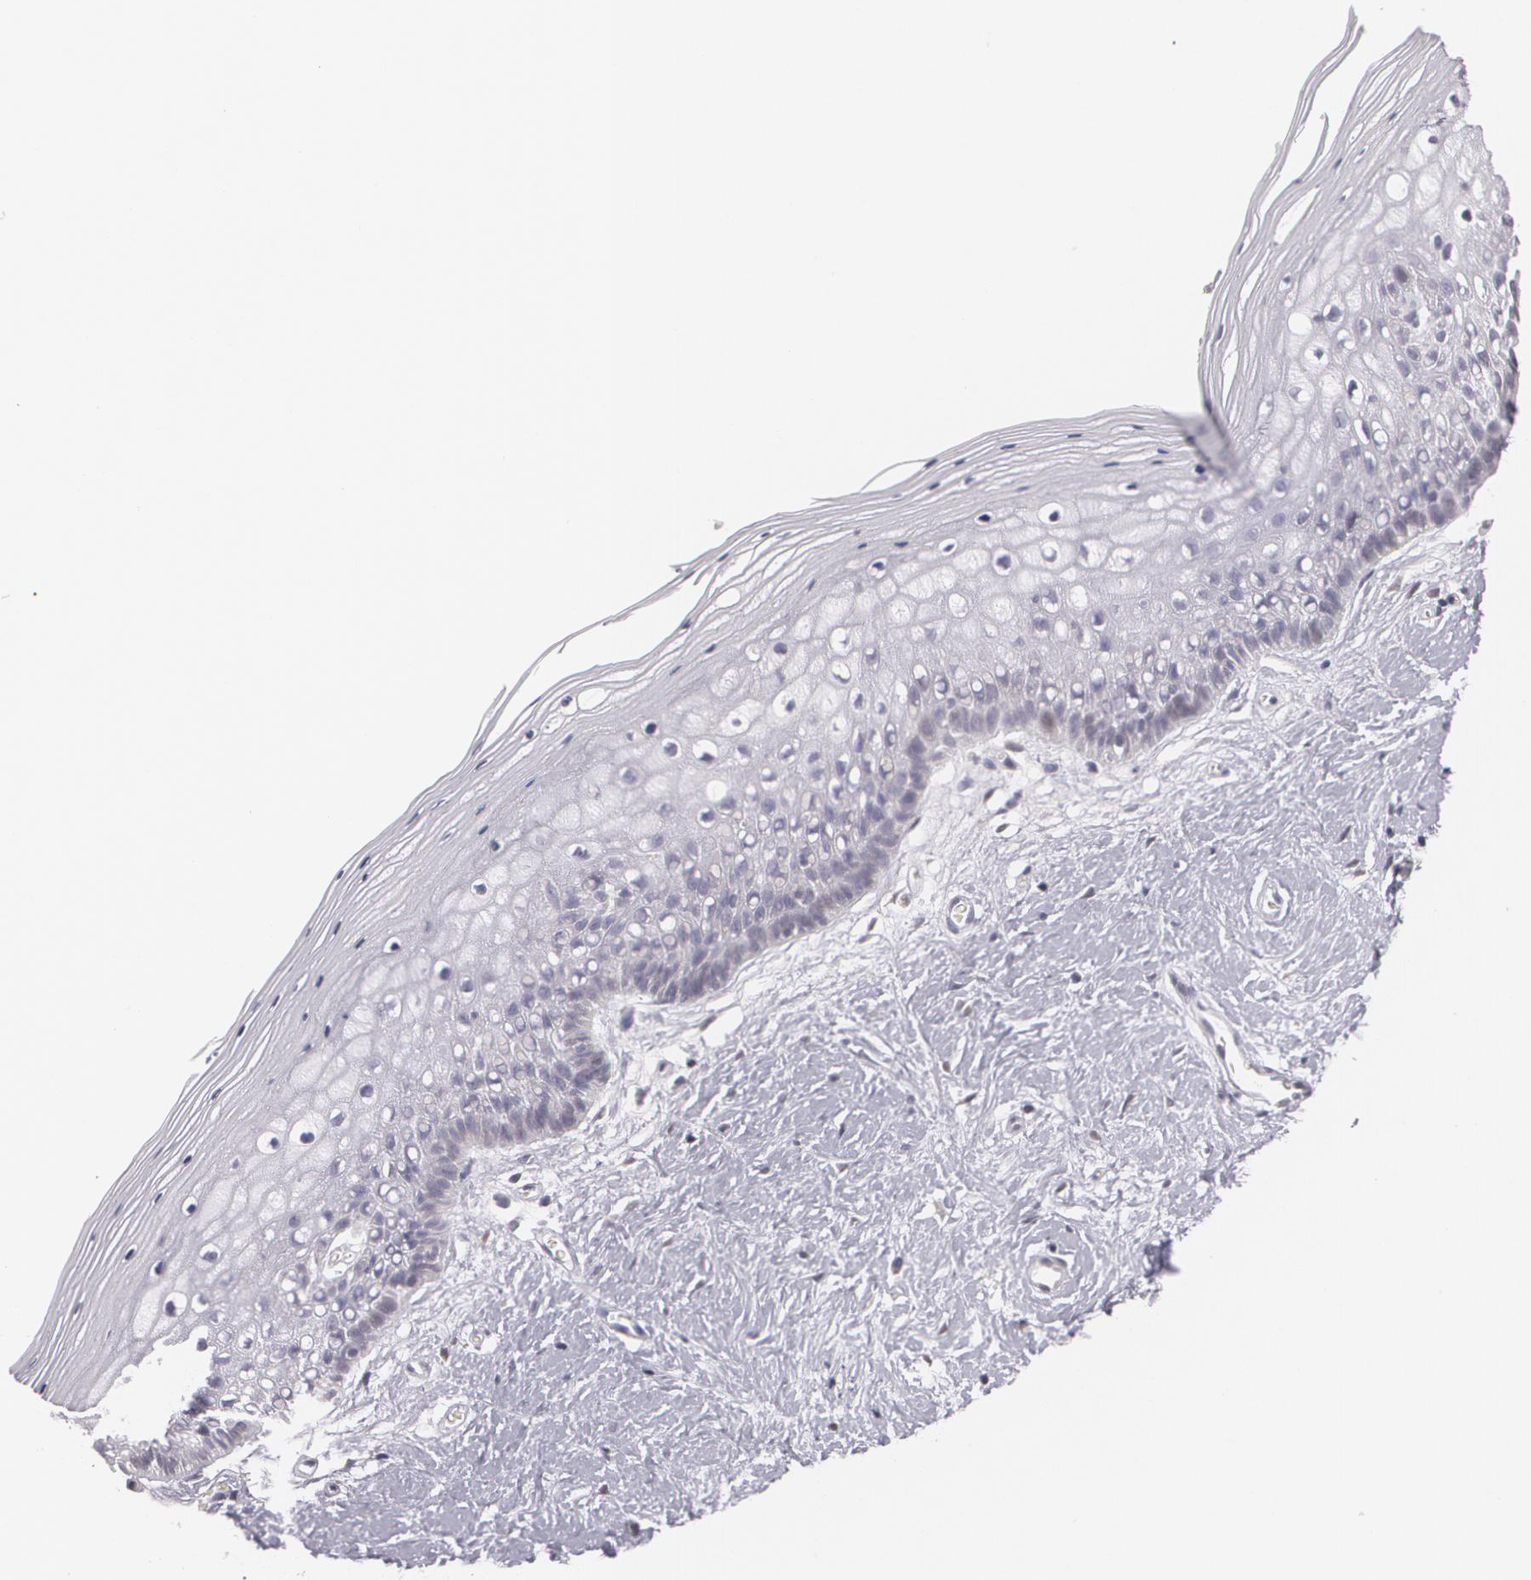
{"staining": {"intensity": "negative", "quantity": "none", "location": "none"}, "tissue": "vagina", "cell_type": "Squamous epithelial cells", "image_type": "normal", "snomed": [{"axis": "morphology", "description": "Normal tissue, NOS"}, {"axis": "topography", "description": "Vagina"}], "caption": "Histopathology image shows no significant protein expression in squamous epithelial cells of benign vagina. (Stains: DAB immunohistochemistry with hematoxylin counter stain, Microscopy: brightfield microscopy at high magnification).", "gene": "ZBTB16", "patient": {"sex": "female", "age": 46}}